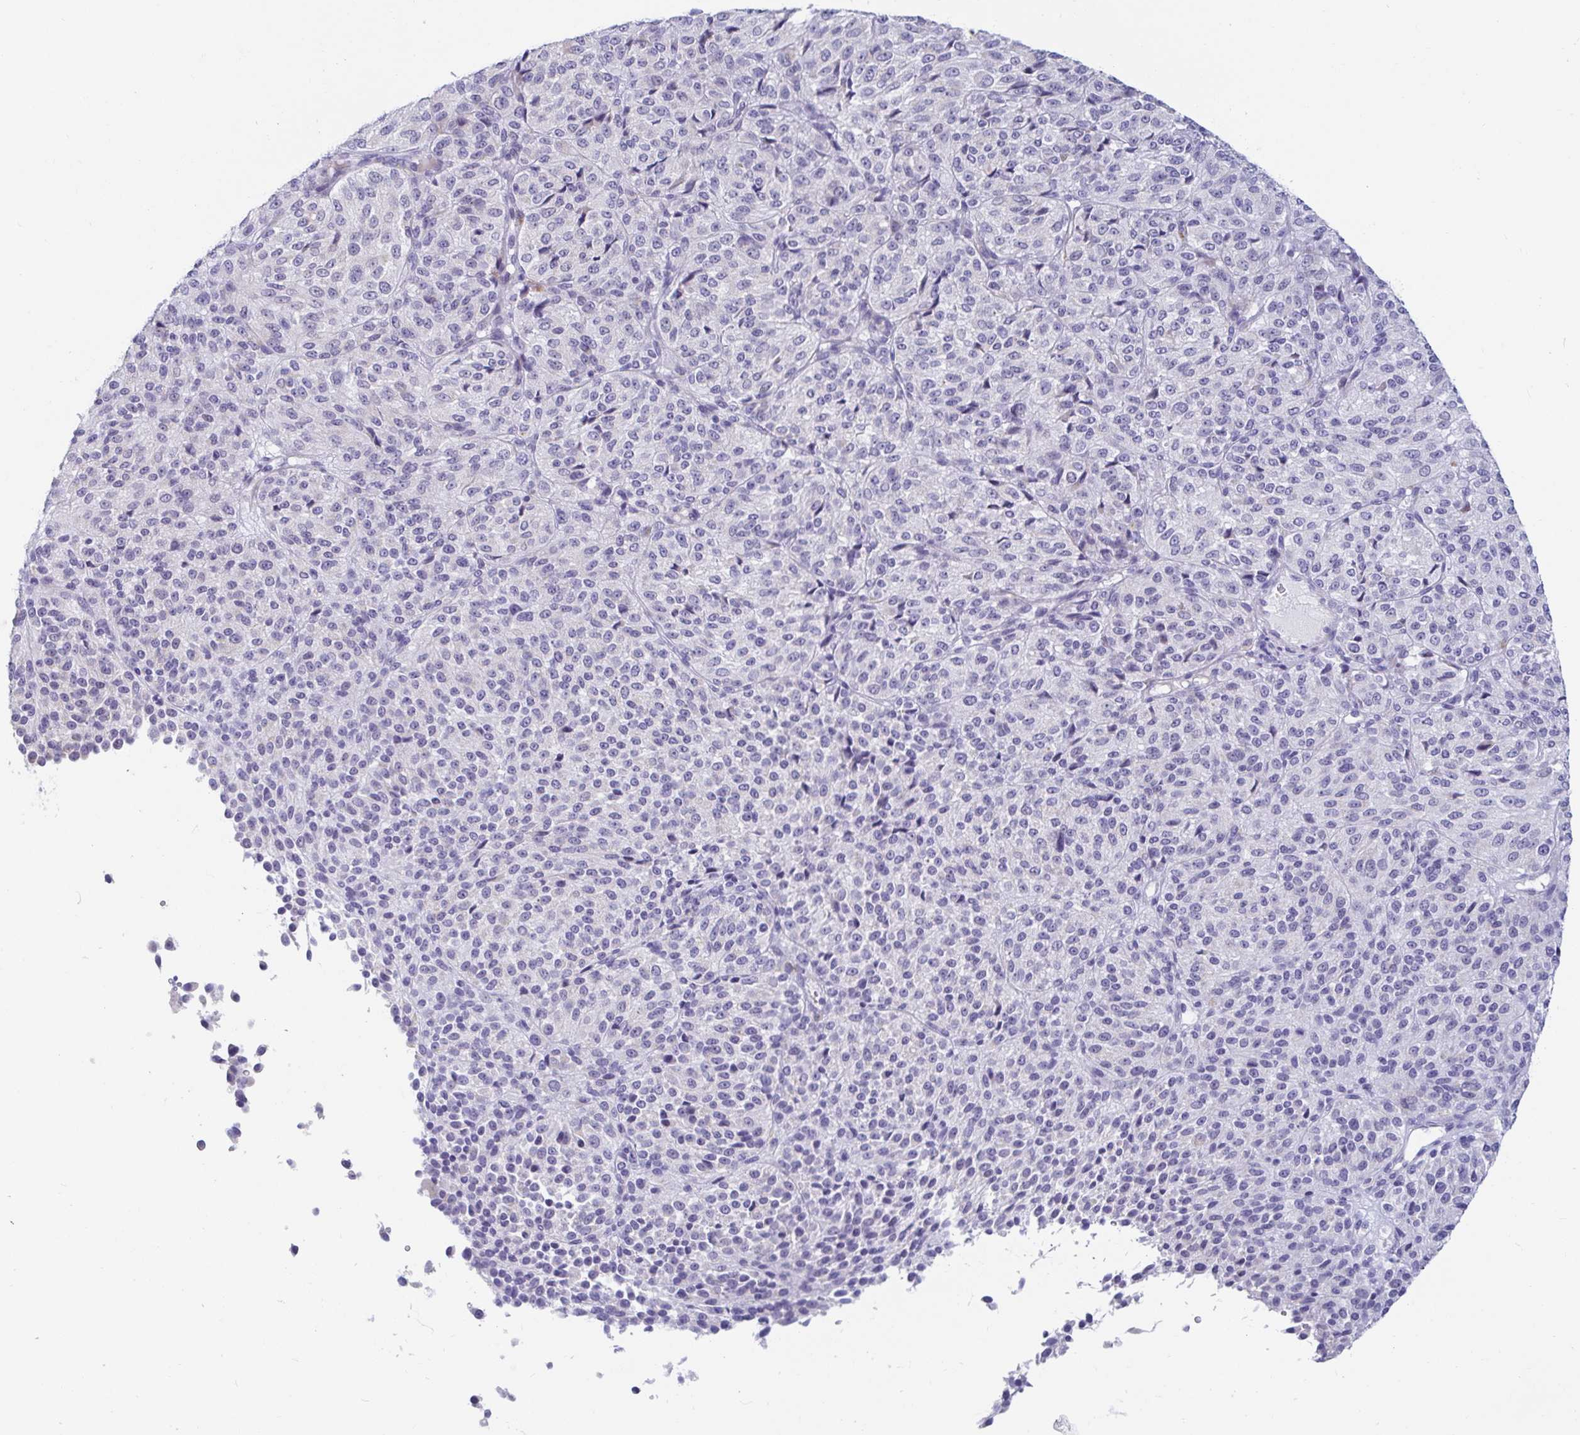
{"staining": {"intensity": "negative", "quantity": "none", "location": "none"}, "tissue": "melanoma", "cell_type": "Tumor cells", "image_type": "cancer", "snomed": [{"axis": "morphology", "description": "Malignant melanoma, Metastatic site"}, {"axis": "topography", "description": "Brain"}], "caption": "There is no significant positivity in tumor cells of malignant melanoma (metastatic site).", "gene": "OR10K1", "patient": {"sex": "female", "age": 56}}